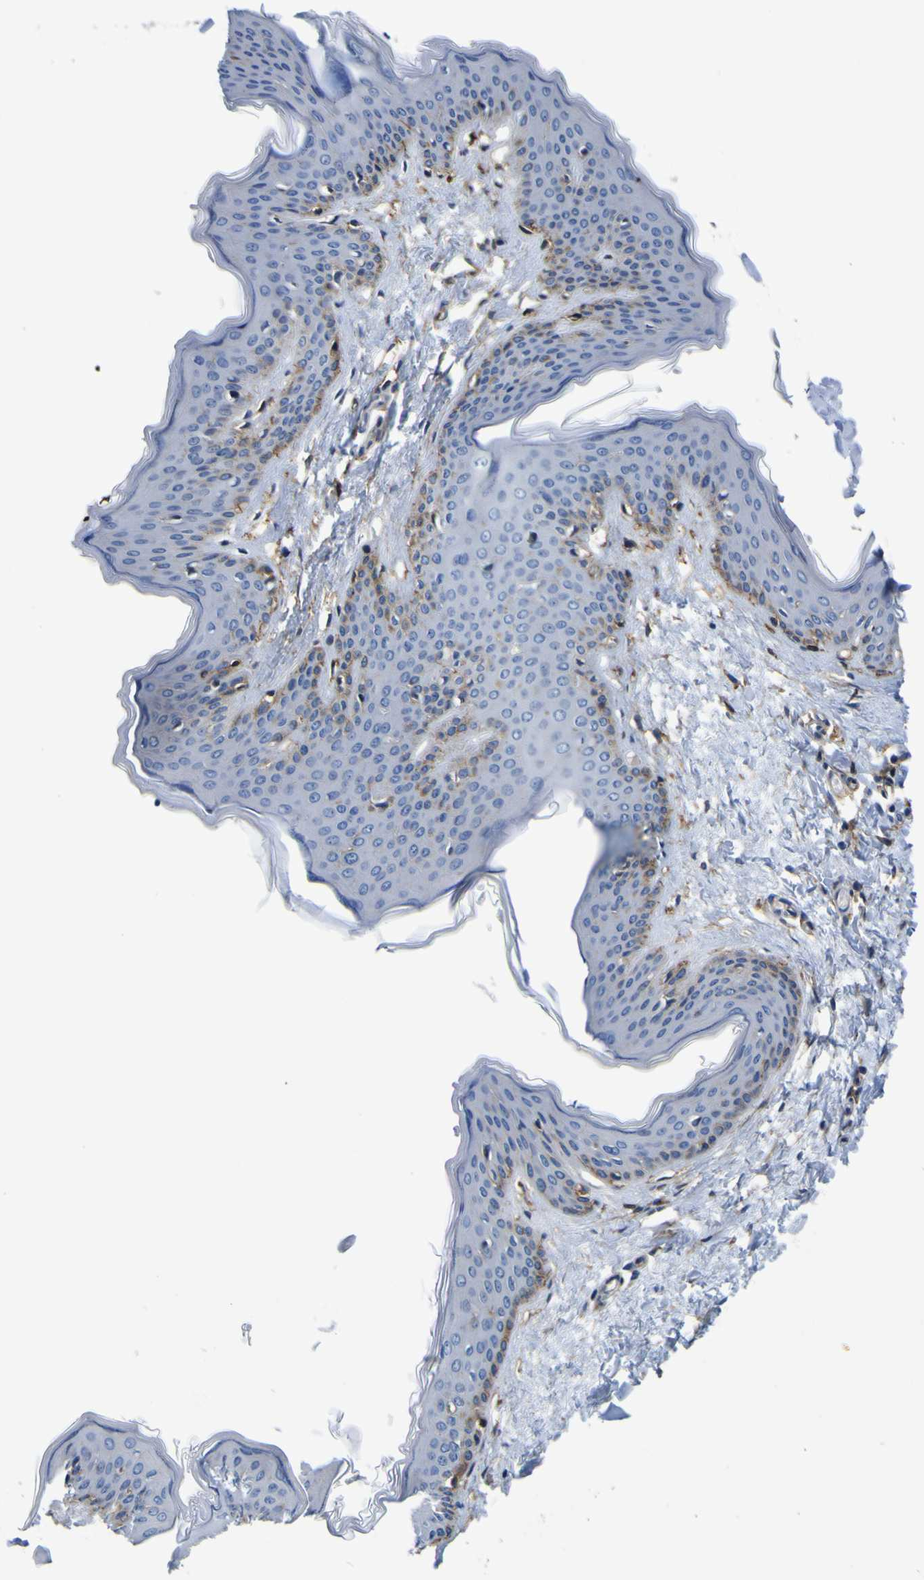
{"staining": {"intensity": "negative", "quantity": "none", "location": "none"}, "tissue": "skin", "cell_type": "Fibroblasts", "image_type": "normal", "snomed": [{"axis": "morphology", "description": "Normal tissue, NOS"}, {"axis": "topography", "description": "Skin"}], "caption": "IHC photomicrograph of normal human skin stained for a protein (brown), which exhibits no expression in fibroblasts. The staining is performed using DAB brown chromogen with nuclei counter-stained in using hematoxylin.", "gene": "PXDN", "patient": {"sex": "female", "age": 17}}